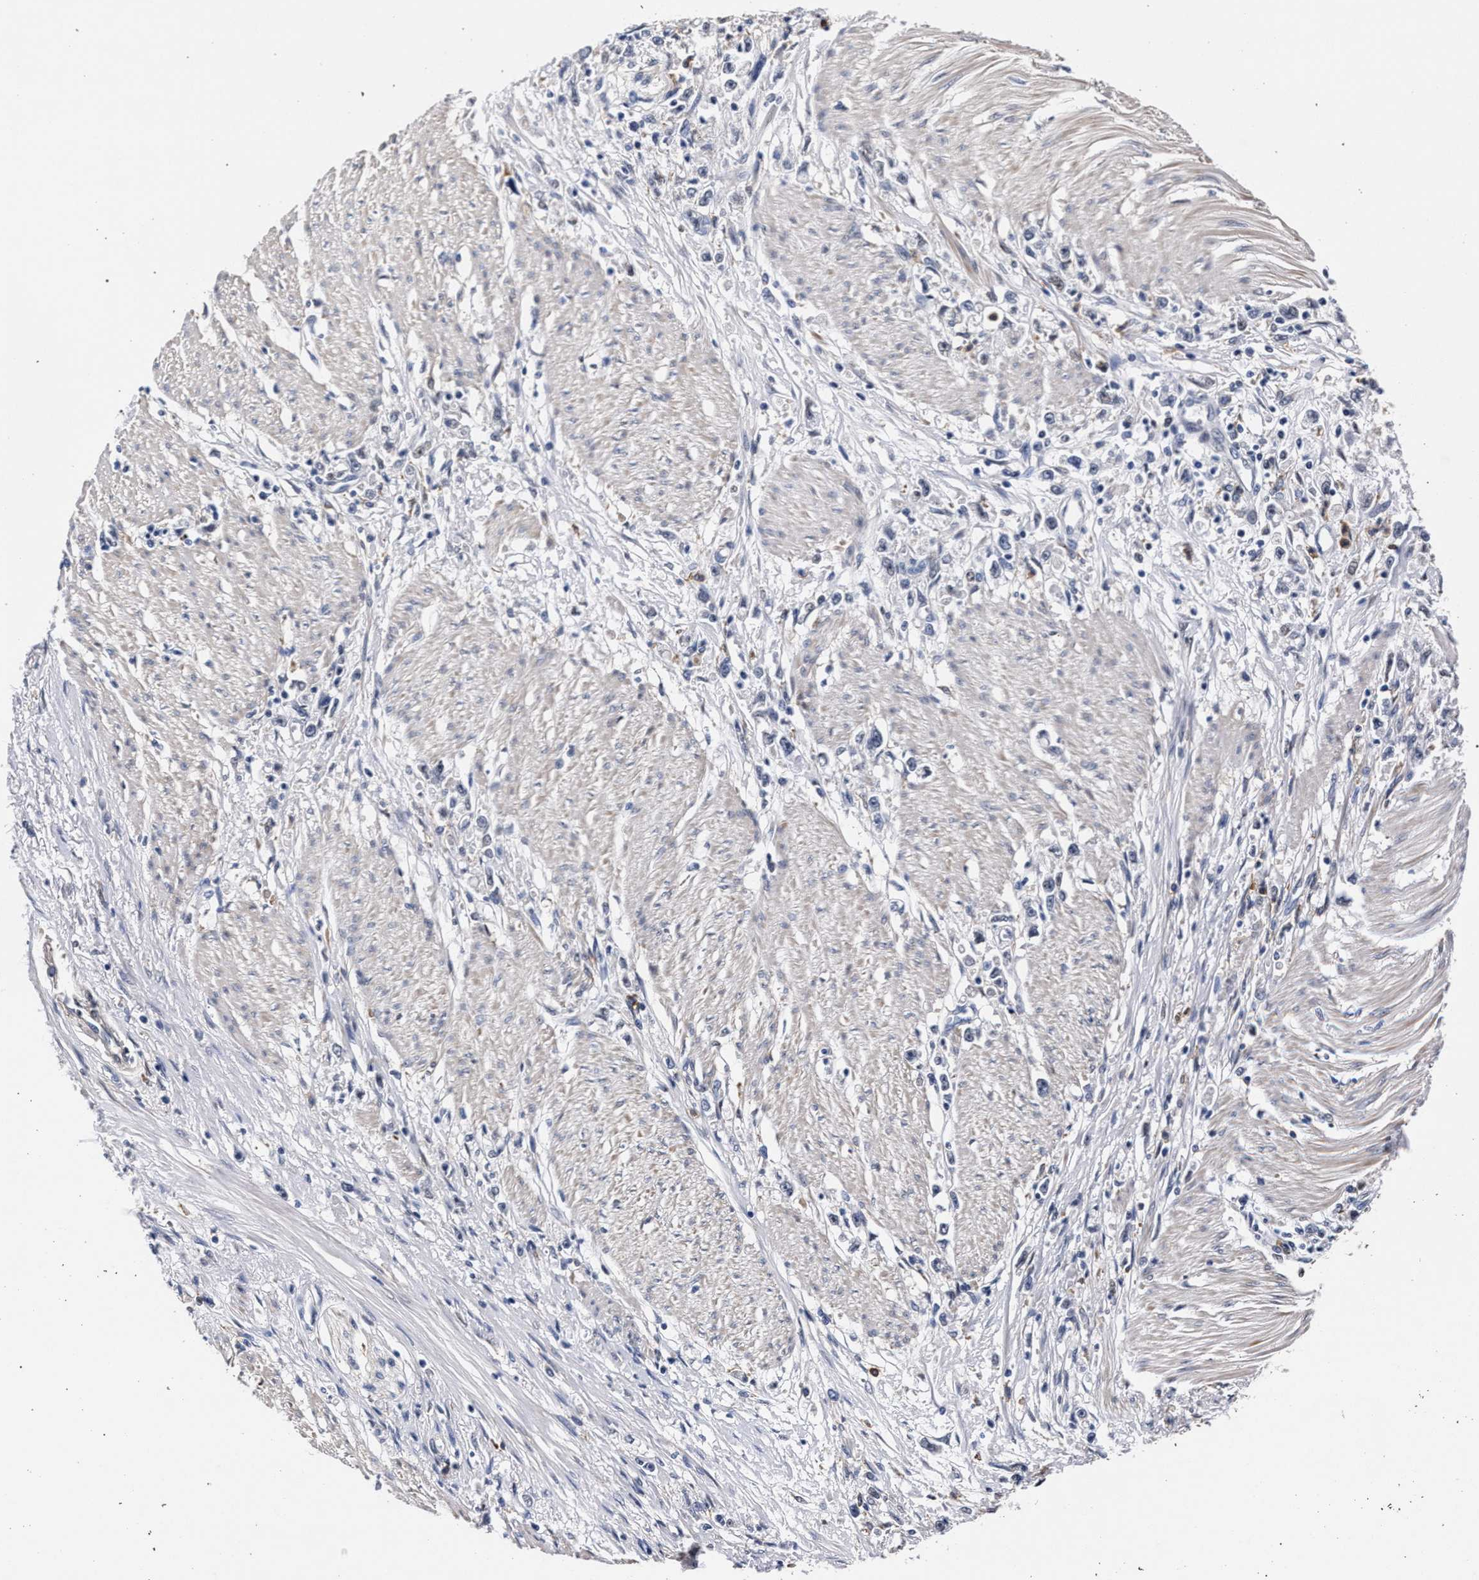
{"staining": {"intensity": "negative", "quantity": "none", "location": "none"}, "tissue": "stomach cancer", "cell_type": "Tumor cells", "image_type": "cancer", "snomed": [{"axis": "morphology", "description": "Adenocarcinoma, NOS"}, {"axis": "topography", "description": "Stomach"}], "caption": "DAB (3,3'-diaminobenzidine) immunohistochemical staining of human stomach cancer shows no significant staining in tumor cells.", "gene": "ZNF462", "patient": {"sex": "female", "age": 59}}